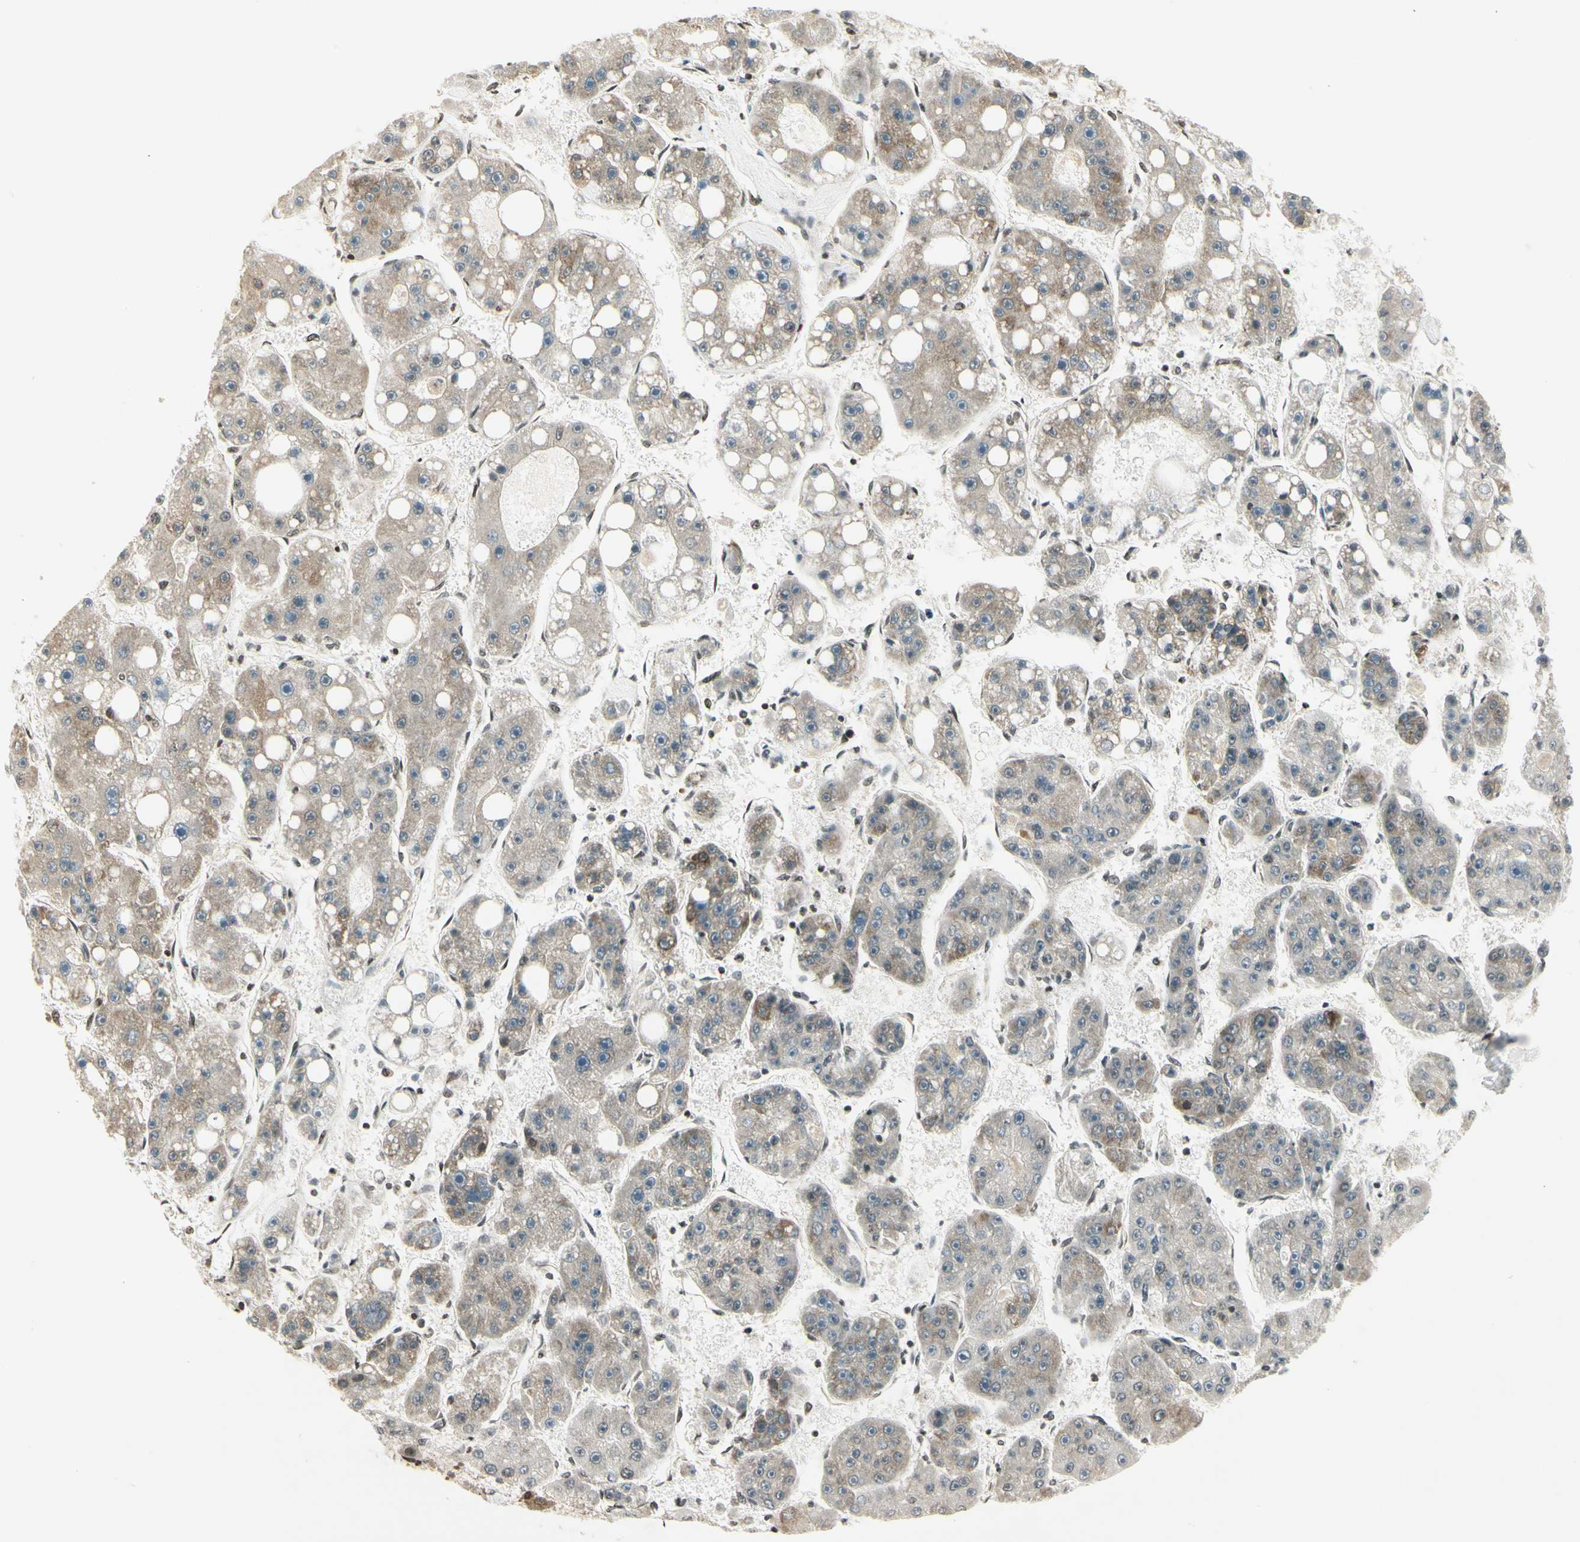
{"staining": {"intensity": "weak", "quantity": "25%-75%", "location": "cytoplasmic/membranous"}, "tissue": "liver cancer", "cell_type": "Tumor cells", "image_type": "cancer", "snomed": [{"axis": "morphology", "description": "Carcinoma, Hepatocellular, NOS"}, {"axis": "topography", "description": "Liver"}], "caption": "Weak cytoplasmic/membranous protein expression is present in about 25%-75% of tumor cells in liver cancer.", "gene": "SMN2", "patient": {"sex": "female", "age": 61}}